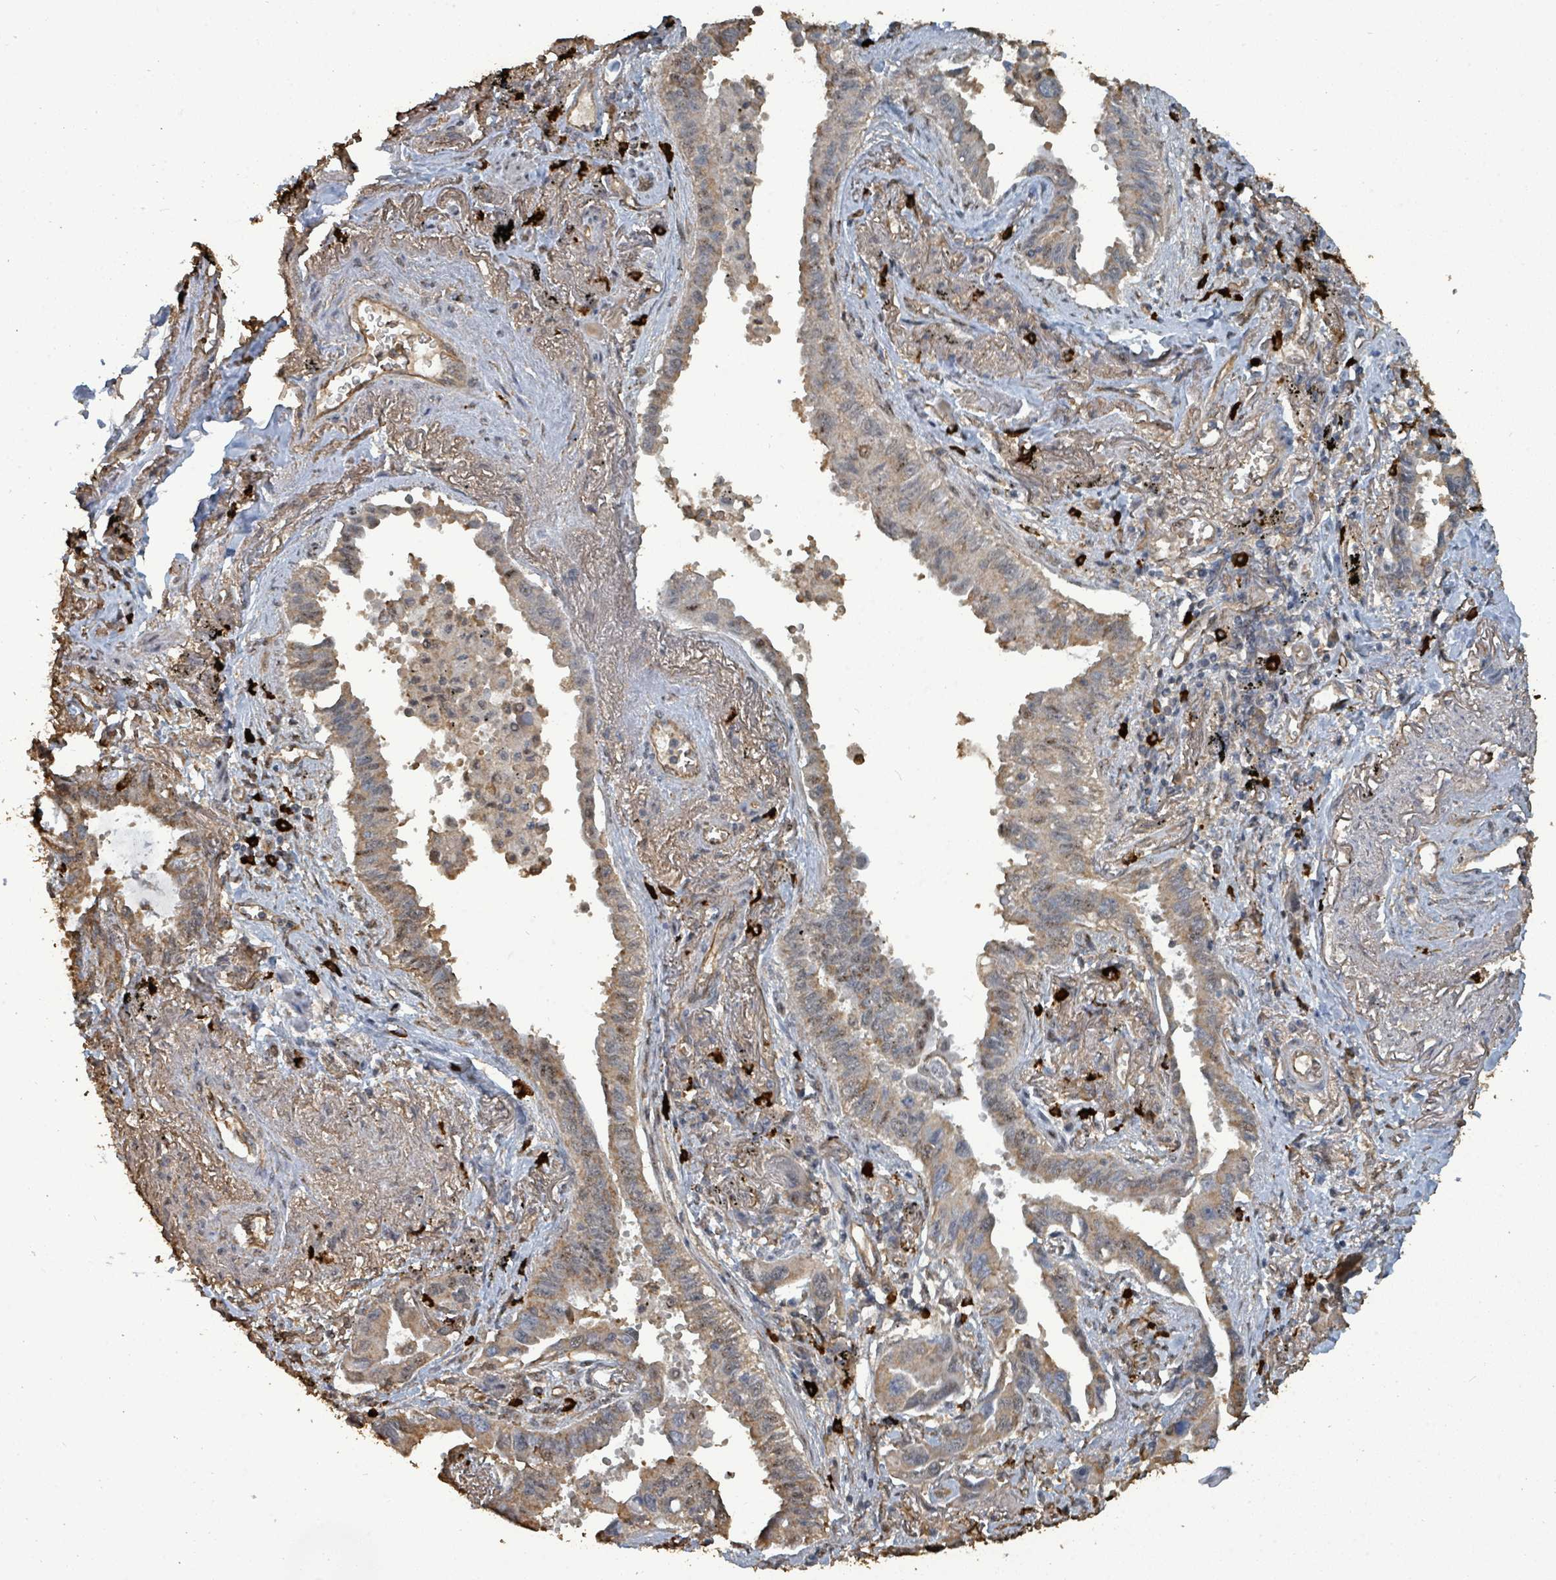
{"staining": {"intensity": "moderate", "quantity": "25%-75%", "location": "cytoplasmic/membranous"}, "tissue": "lung cancer", "cell_type": "Tumor cells", "image_type": "cancer", "snomed": [{"axis": "morphology", "description": "Adenocarcinoma, NOS"}, {"axis": "topography", "description": "Lung"}], "caption": "An image showing moderate cytoplasmic/membranous positivity in approximately 25%-75% of tumor cells in lung cancer, as visualized by brown immunohistochemical staining.", "gene": "C6orf52", "patient": {"sex": "male", "age": 67}}